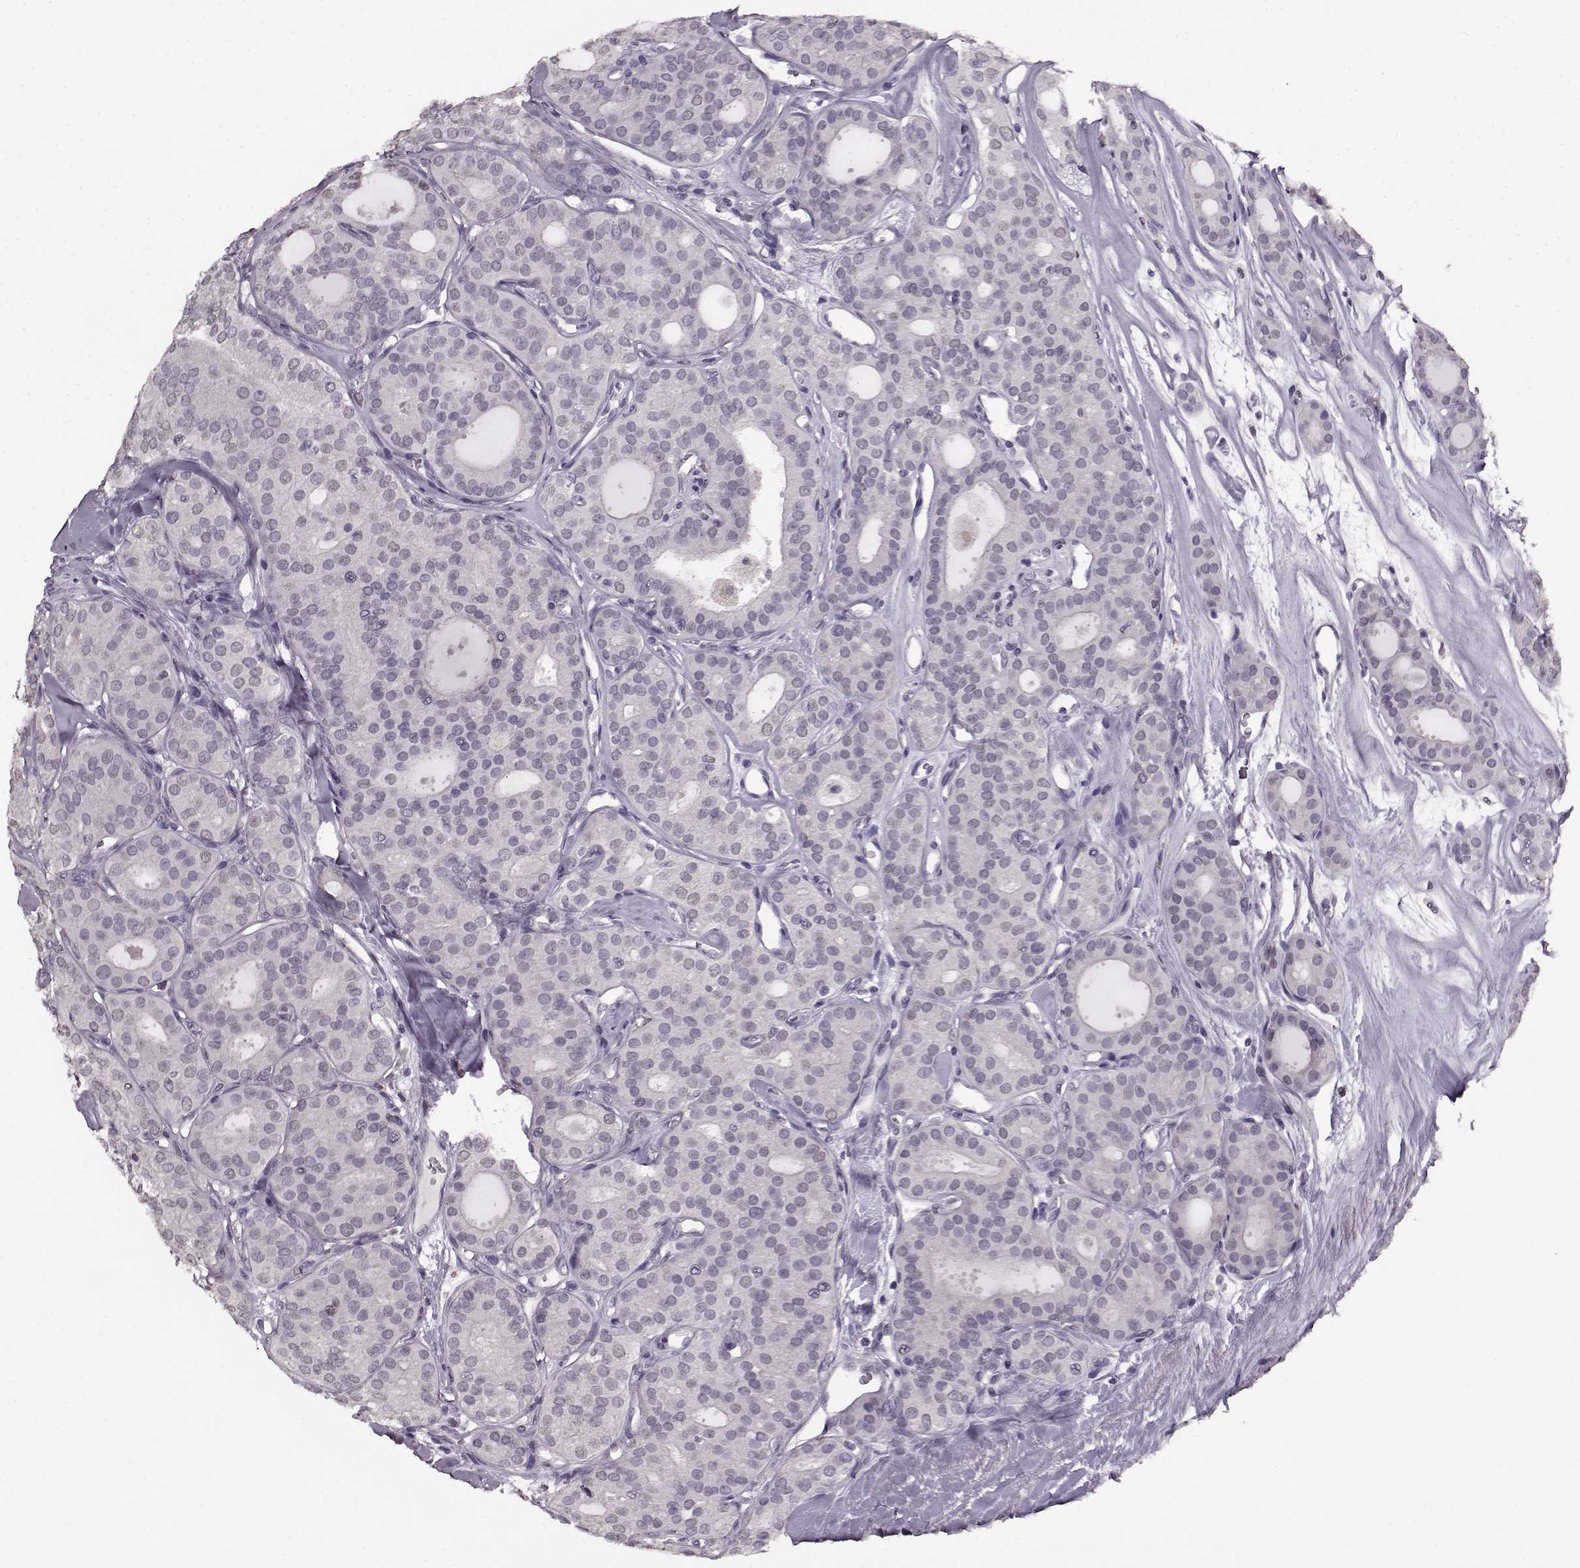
{"staining": {"intensity": "negative", "quantity": "none", "location": "none"}, "tissue": "thyroid cancer", "cell_type": "Tumor cells", "image_type": "cancer", "snomed": [{"axis": "morphology", "description": "Follicular adenoma carcinoma, NOS"}, {"axis": "topography", "description": "Thyroid gland"}], "caption": "Thyroid cancer (follicular adenoma carcinoma) was stained to show a protein in brown. There is no significant expression in tumor cells.", "gene": "RP1L1", "patient": {"sex": "male", "age": 75}}